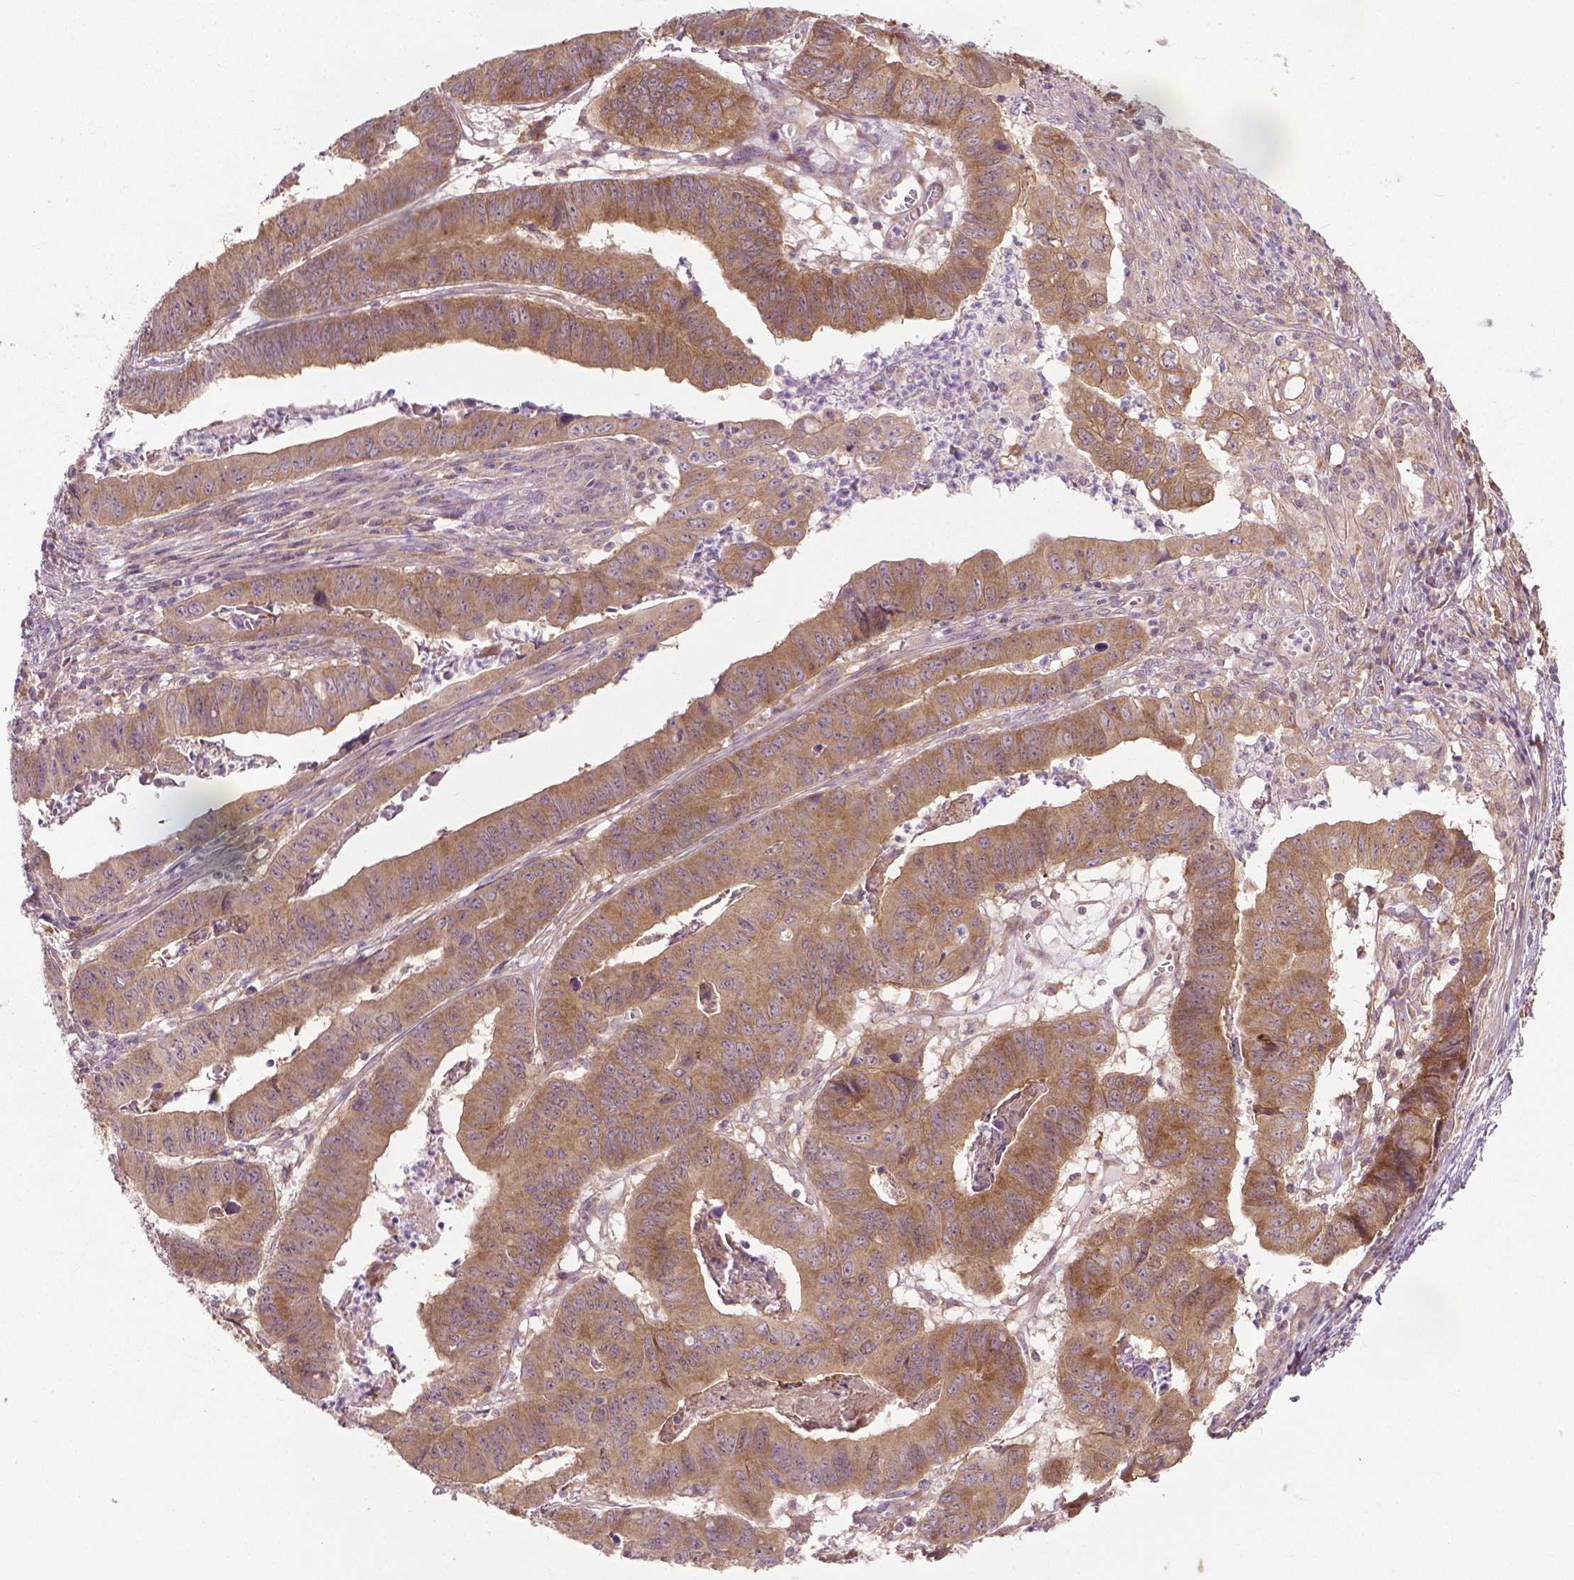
{"staining": {"intensity": "moderate", "quantity": ">75%", "location": "cytoplasmic/membranous"}, "tissue": "stomach cancer", "cell_type": "Tumor cells", "image_type": "cancer", "snomed": [{"axis": "morphology", "description": "Adenocarcinoma, NOS"}, {"axis": "topography", "description": "Stomach, lower"}], "caption": "IHC (DAB) staining of adenocarcinoma (stomach) displays moderate cytoplasmic/membranous protein staining in about >75% of tumor cells.", "gene": "PRAG1", "patient": {"sex": "male", "age": 77}}